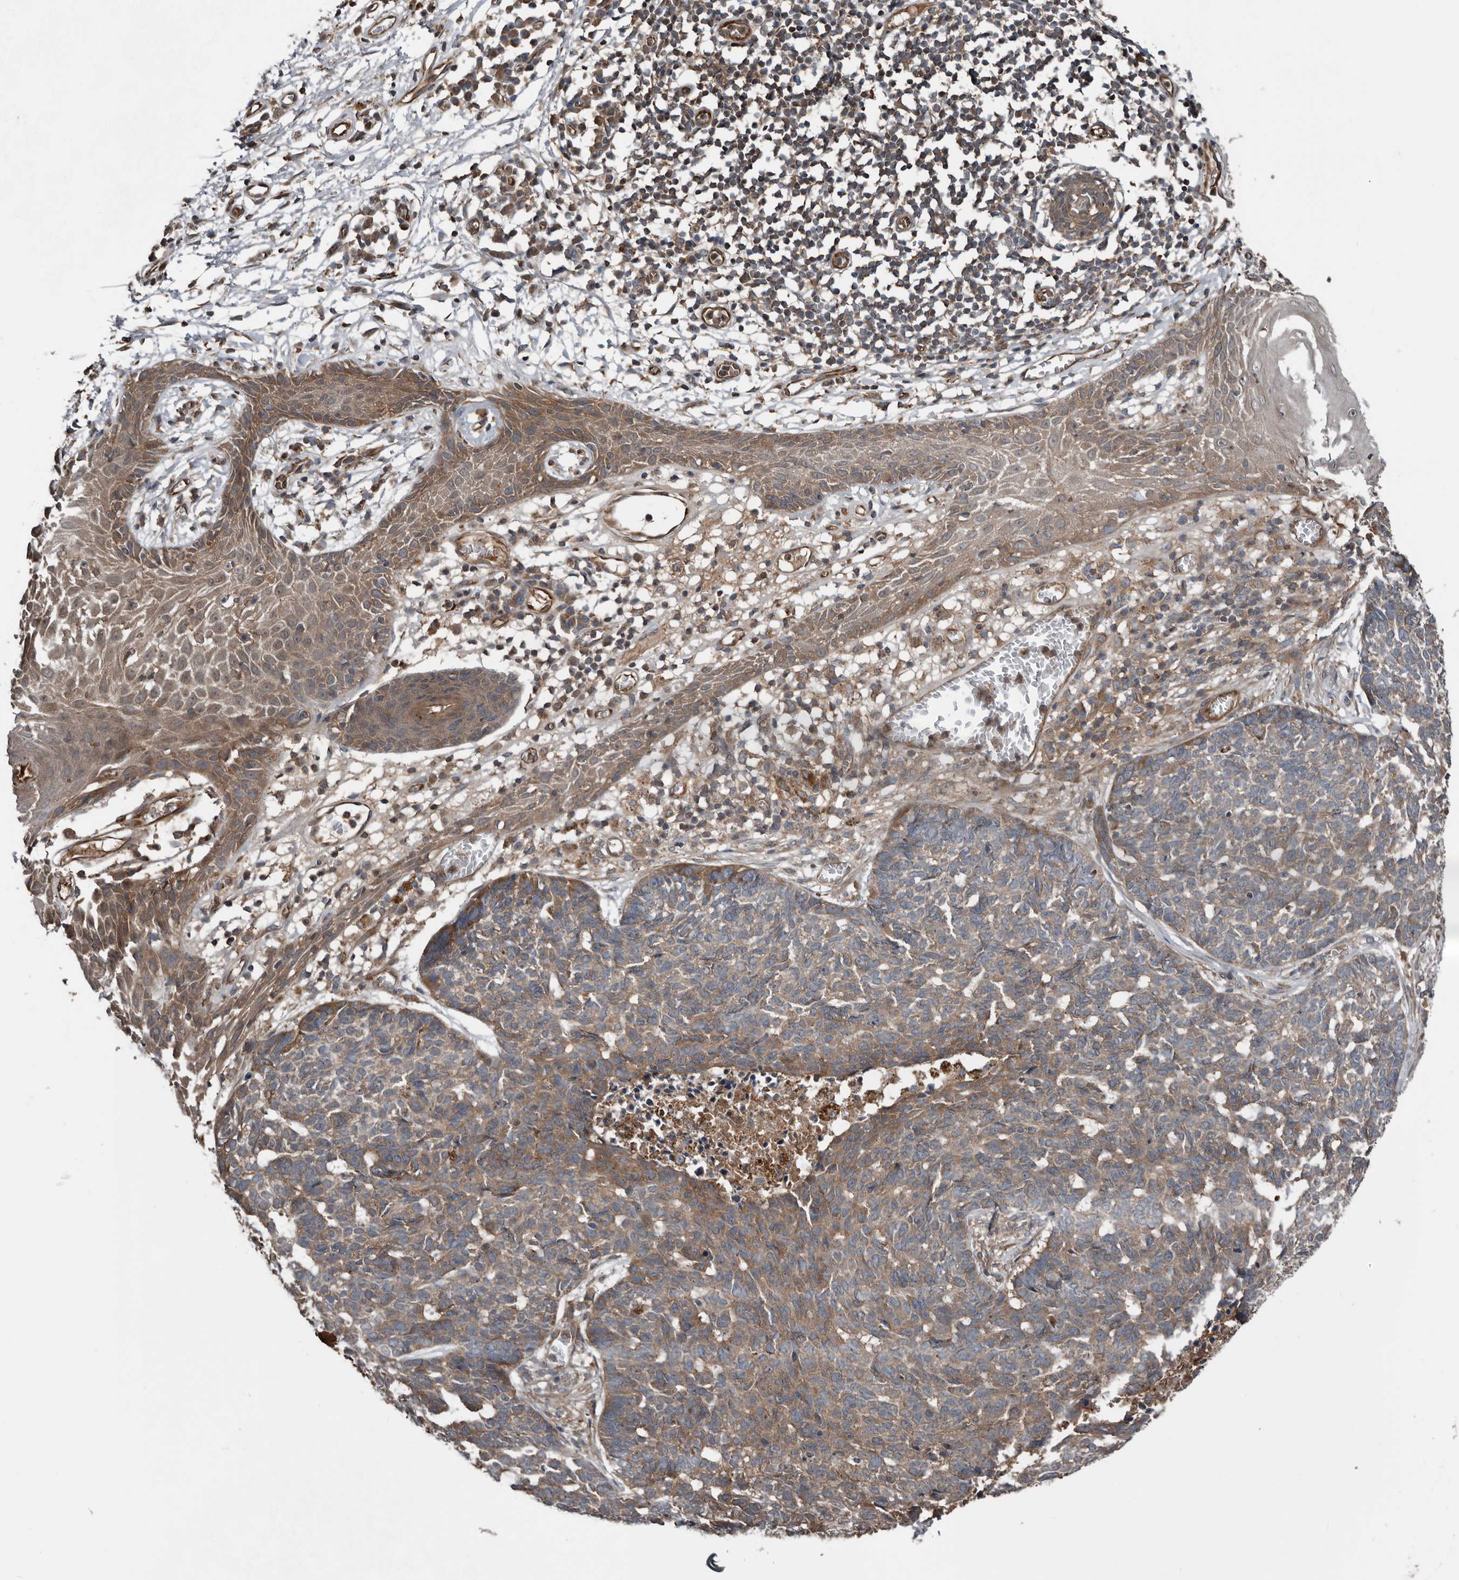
{"staining": {"intensity": "weak", "quantity": "25%-75%", "location": "cytoplasmic/membranous"}, "tissue": "skin cancer", "cell_type": "Tumor cells", "image_type": "cancer", "snomed": [{"axis": "morphology", "description": "Basal cell carcinoma"}, {"axis": "topography", "description": "Skin"}], "caption": "Immunohistochemistry (IHC) micrograph of skin basal cell carcinoma stained for a protein (brown), which demonstrates low levels of weak cytoplasmic/membranous staining in approximately 25%-75% of tumor cells.", "gene": "DNAJB4", "patient": {"sex": "male", "age": 85}}